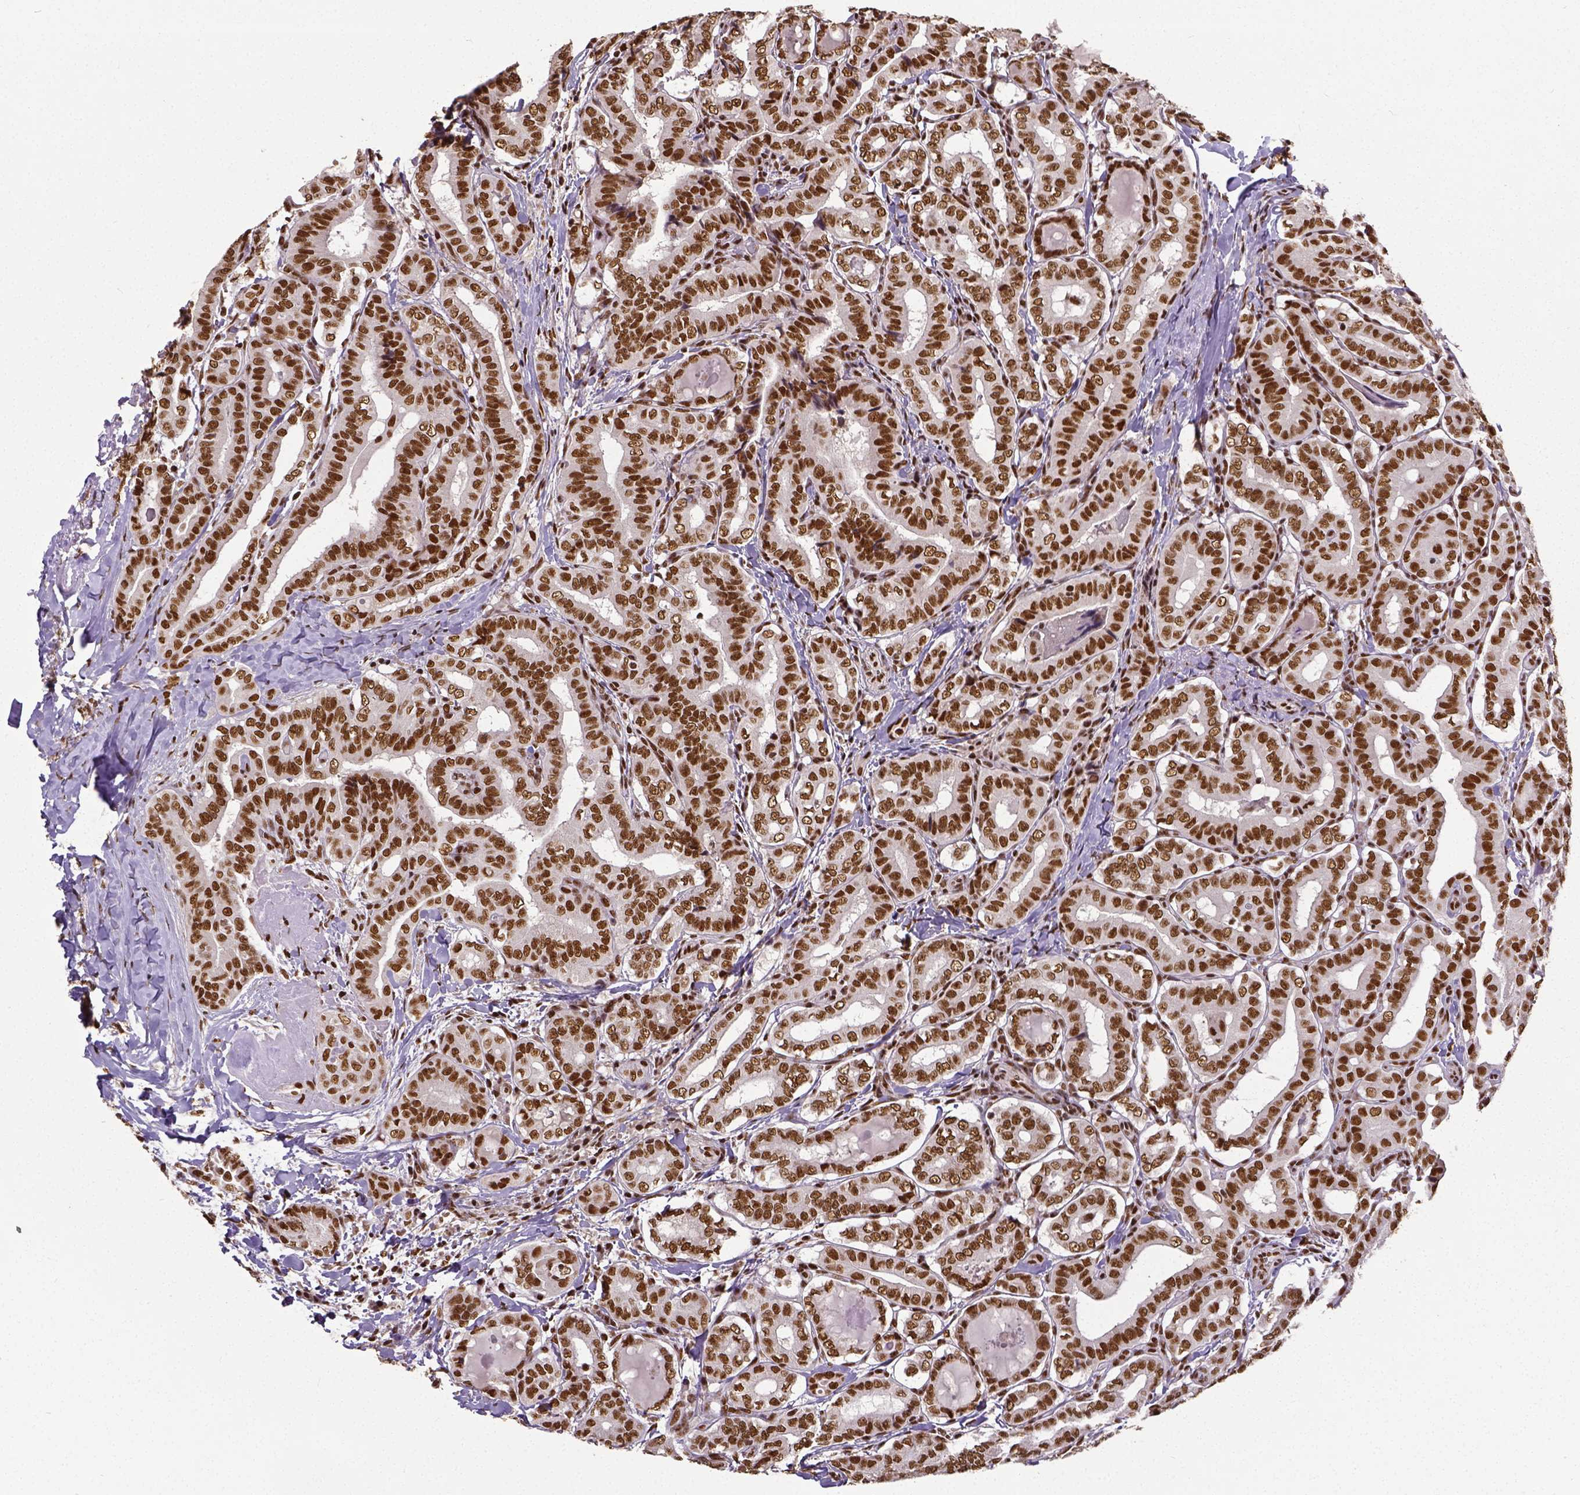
{"staining": {"intensity": "moderate", "quantity": ">75%", "location": "nuclear"}, "tissue": "thyroid cancer", "cell_type": "Tumor cells", "image_type": "cancer", "snomed": [{"axis": "morphology", "description": "Papillary adenocarcinoma, NOS"}, {"axis": "morphology", "description": "Papillary adenoma metastatic"}, {"axis": "topography", "description": "Thyroid gland"}], "caption": "Brown immunohistochemical staining in human thyroid cancer displays moderate nuclear staining in approximately >75% of tumor cells. (brown staining indicates protein expression, while blue staining denotes nuclei).", "gene": "ATRX", "patient": {"sex": "female", "age": 50}}